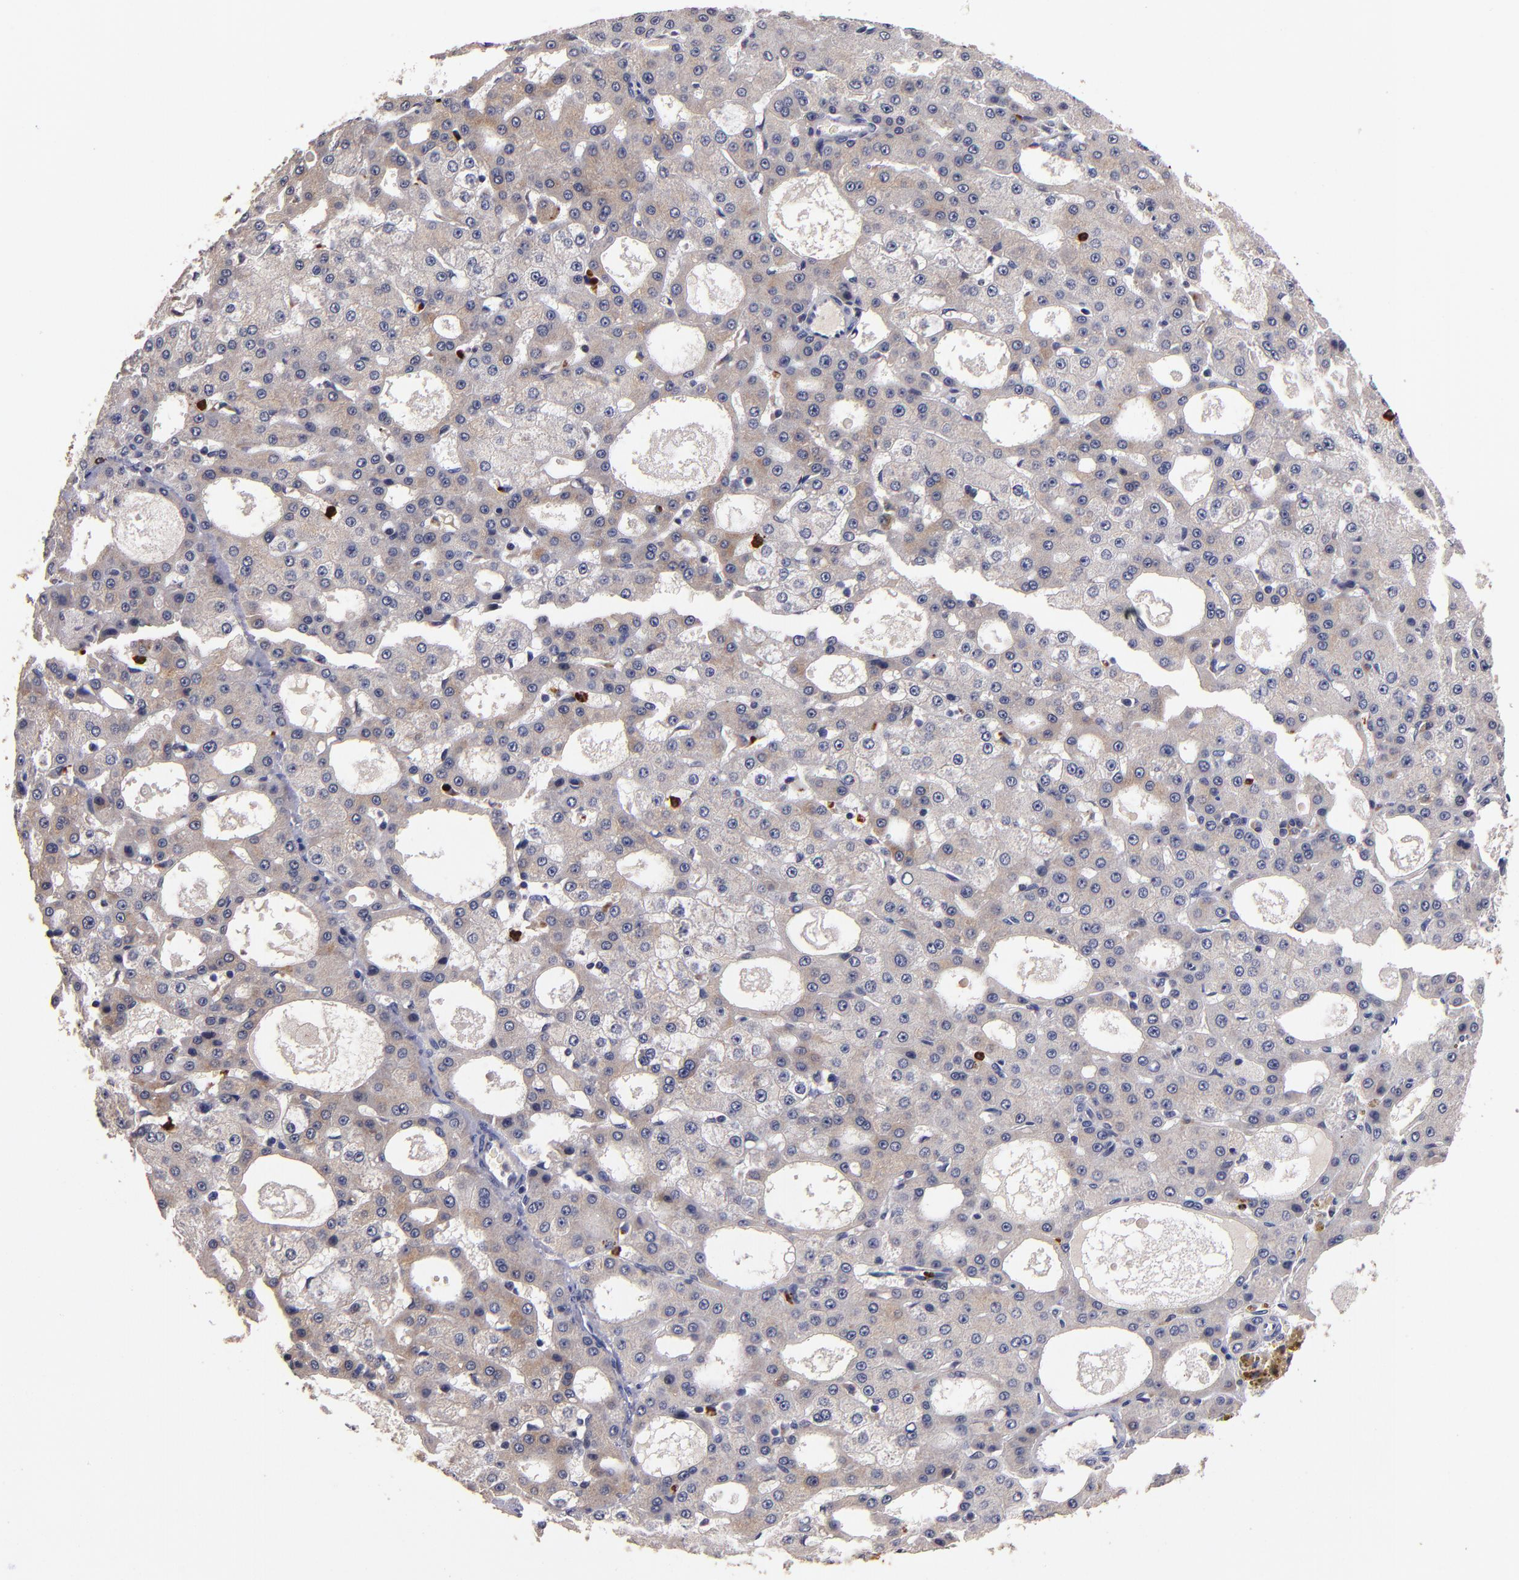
{"staining": {"intensity": "weak", "quantity": ">75%", "location": "cytoplasmic/membranous"}, "tissue": "liver cancer", "cell_type": "Tumor cells", "image_type": "cancer", "snomed": [{"axis": "morphology", "description": "Carcinoma, Hepatocellular, NOS"}, {"axis": "topography", "description": "Liver"}], "caption": "Liver cancer stained with IHC demonstrates weak cytoplasmic/membranous positivity in approximately >75% of tumor cells.", "gene": "TTLL12", "patient": {"sex": "male", "age": 47}}